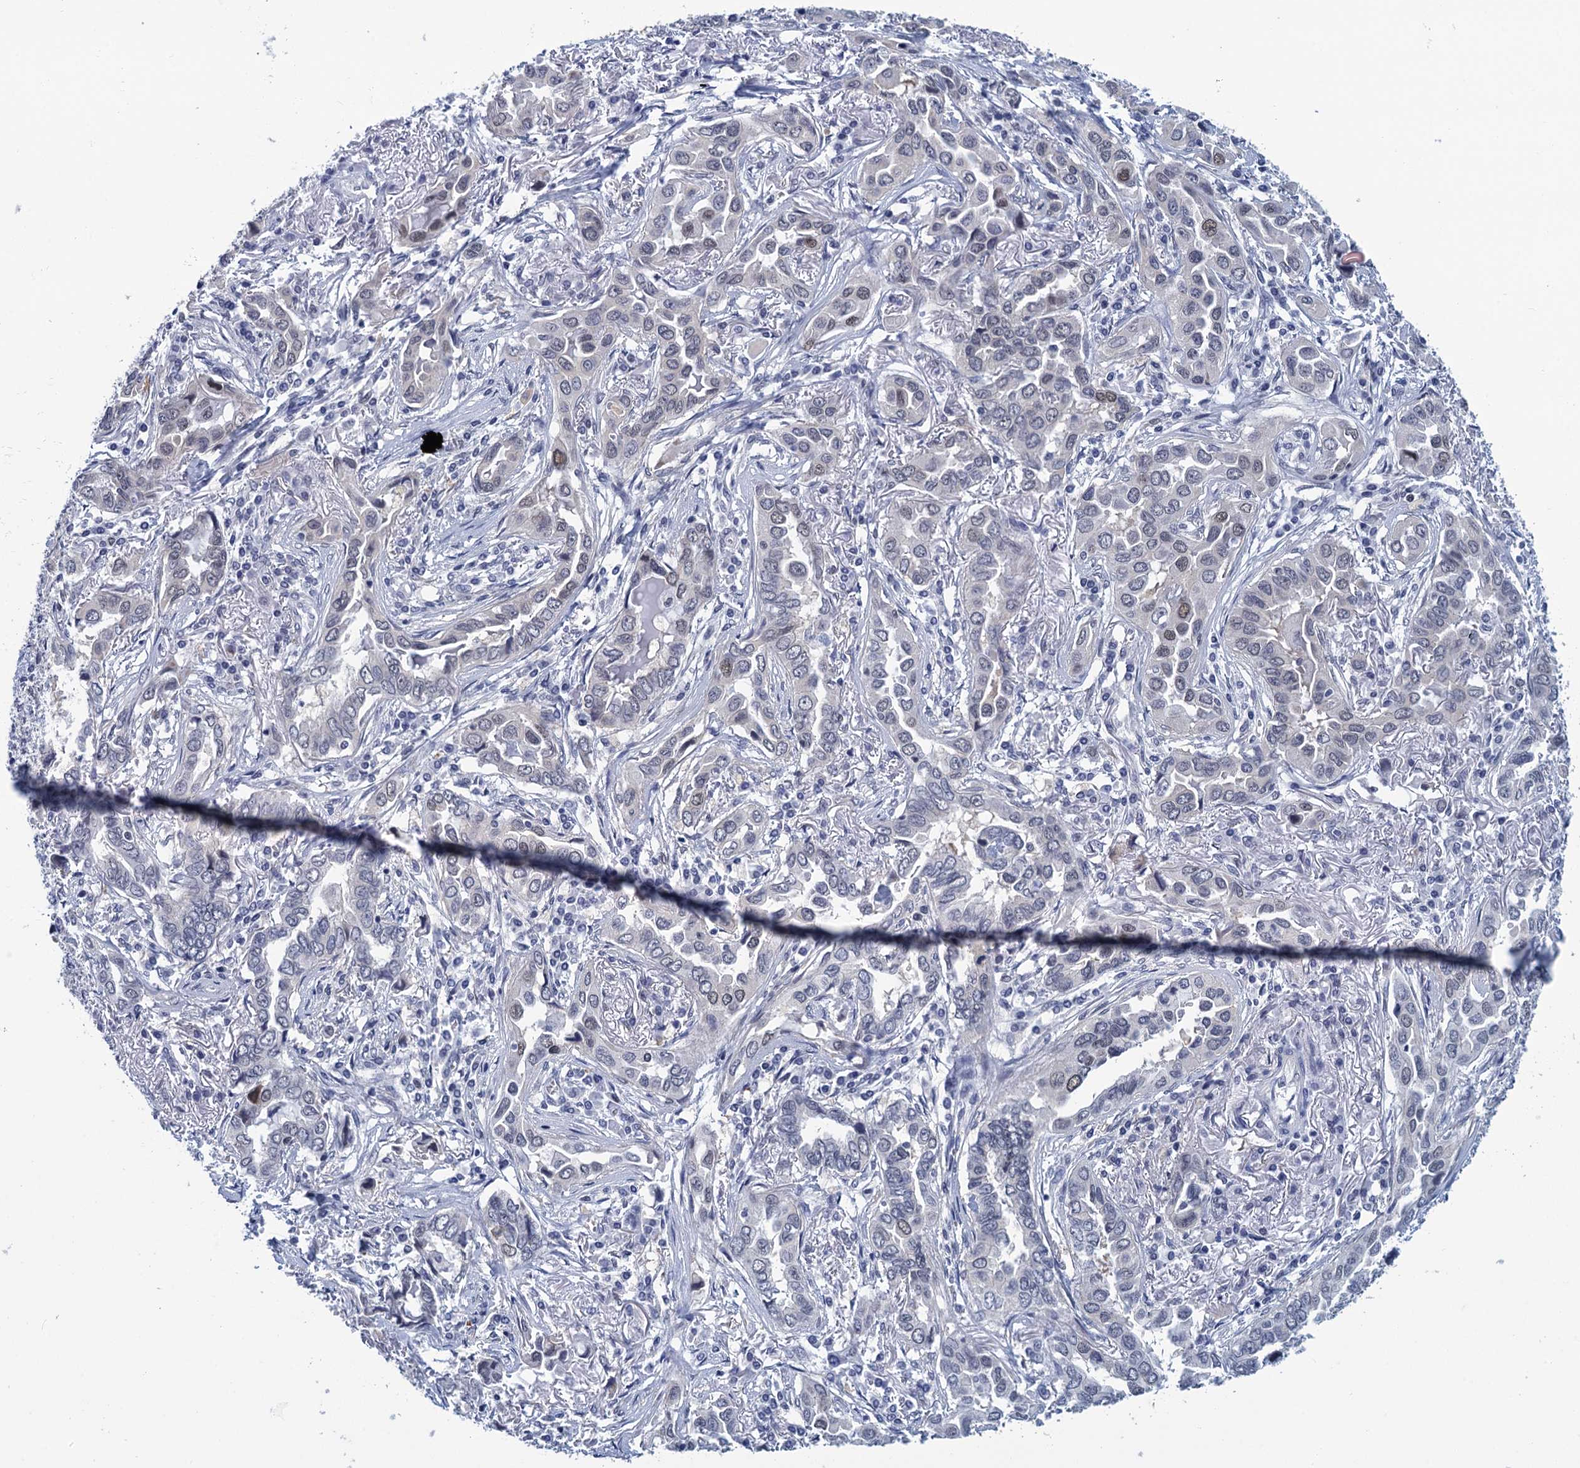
{"staining": {"intensity": "moderate", "quantity": "<25%", "location": "cytoplasmic/membranous"}, "tissue": "lung cancer", "cell_type": "Tumor cells", "image_type": "cancer", "snomed": [{"axis": "morphology", "description": "Adenocarcinoma, NOS"}, {"axis": "topography", "description": "Lung"}], "caption": "Brown immunohistochemical staining in human lung cancer (adenocarcinoma) exhibits moderate cytoplasmic/membranous positivity in about <25% of tumor cells. (DAB IHC with brightfield microscopy, high magnification).", "gene": "GINS3", "patient": {"sex": "female", "age": 76}}